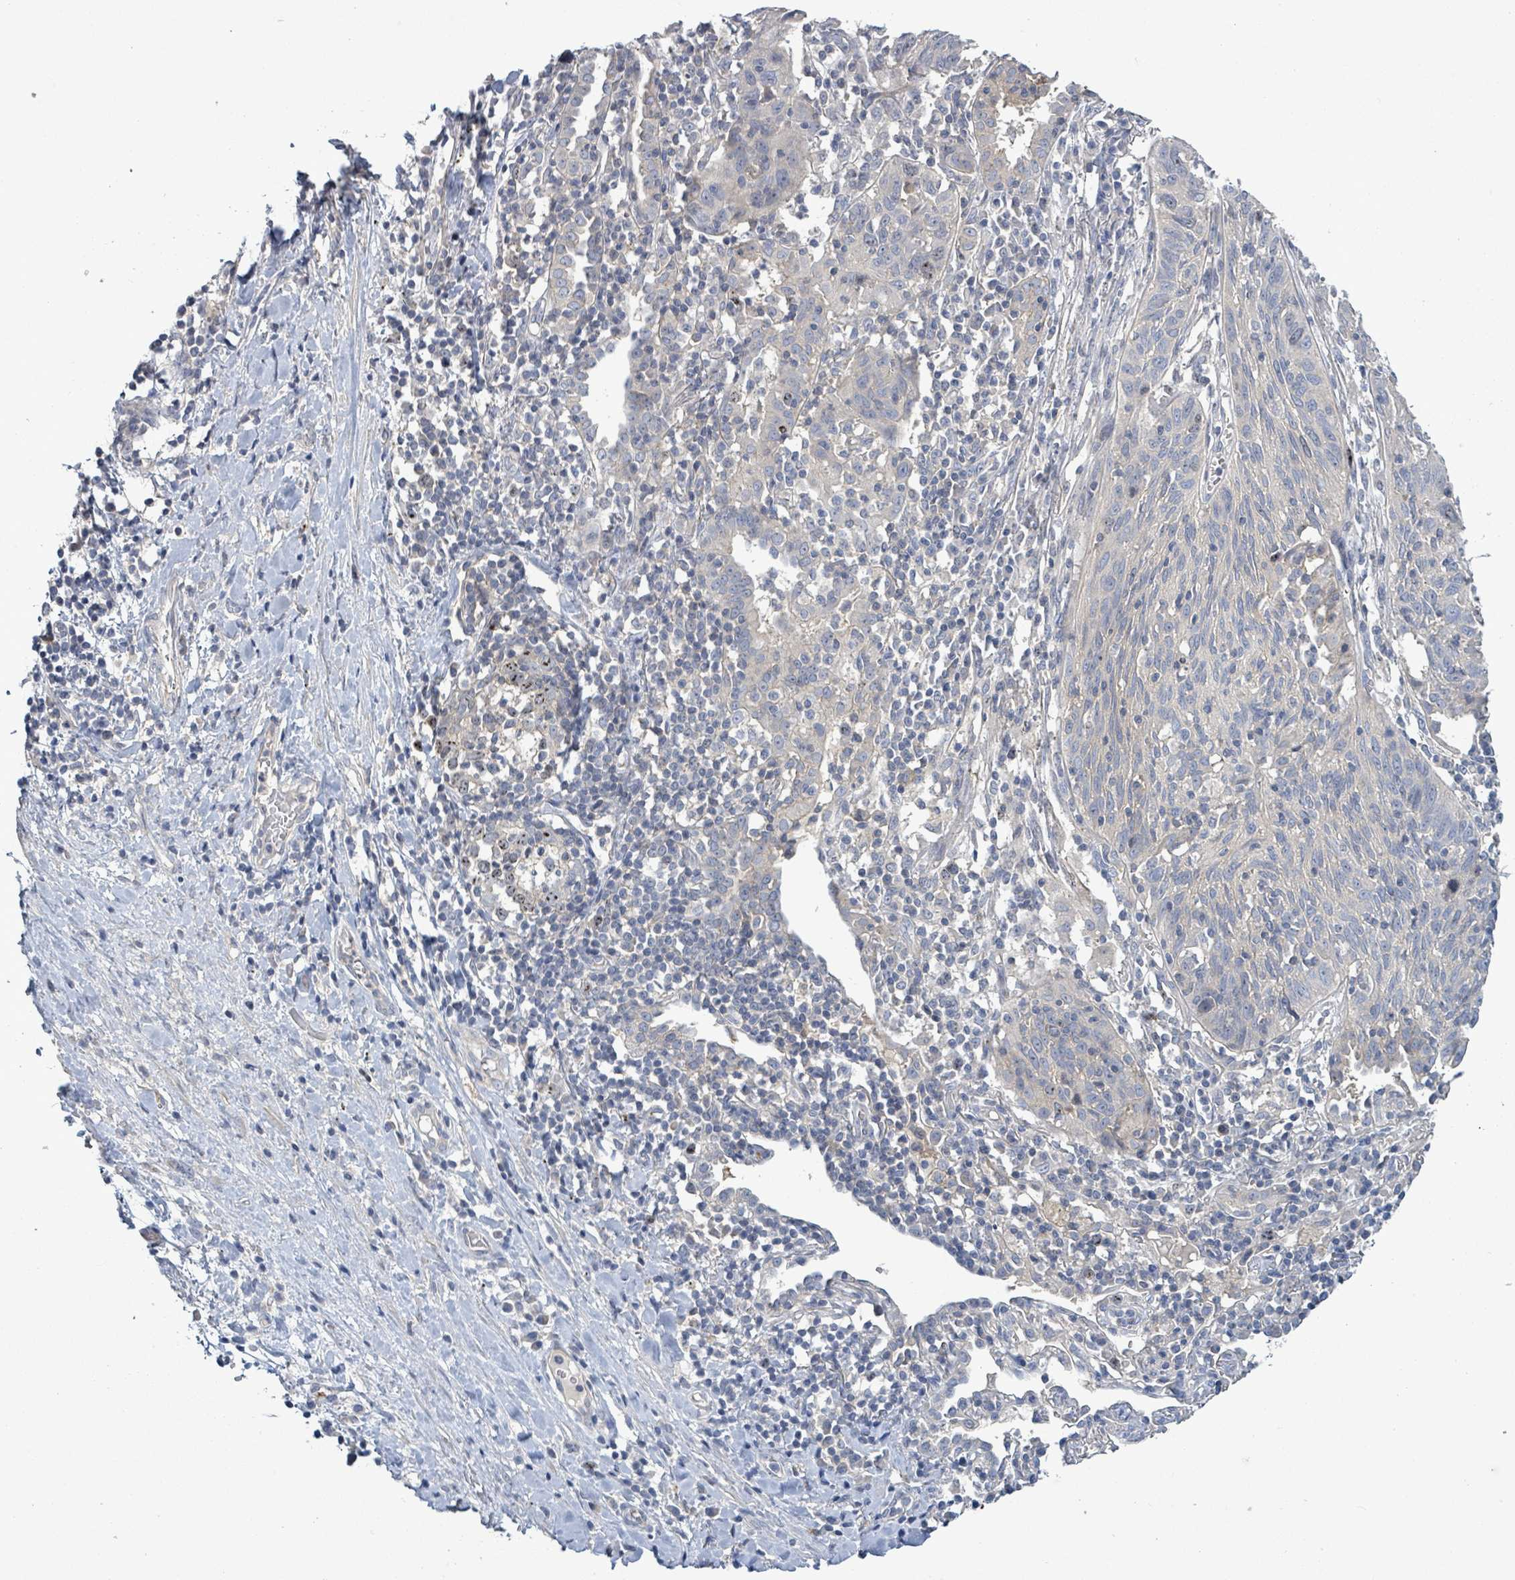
{"staining": {"intensity": "negative", "quantity": "none", "location": "none"}, "tissue": "lung cancer", "cell_type": "Tumor cells", "image_type": "cancer", "snomed": [{"axis": "morphology", "description": "Squamous cell carcinoma, NOS"}, {"axis": "topography", "description": "Lung"}], "caption": "The photomicrograph demonstrates no significant staining in tumor cells of lung cancer (squamous cell carcinoma).", "gene": "KRAS", "patient": {"sex": "female", "age": 66}}